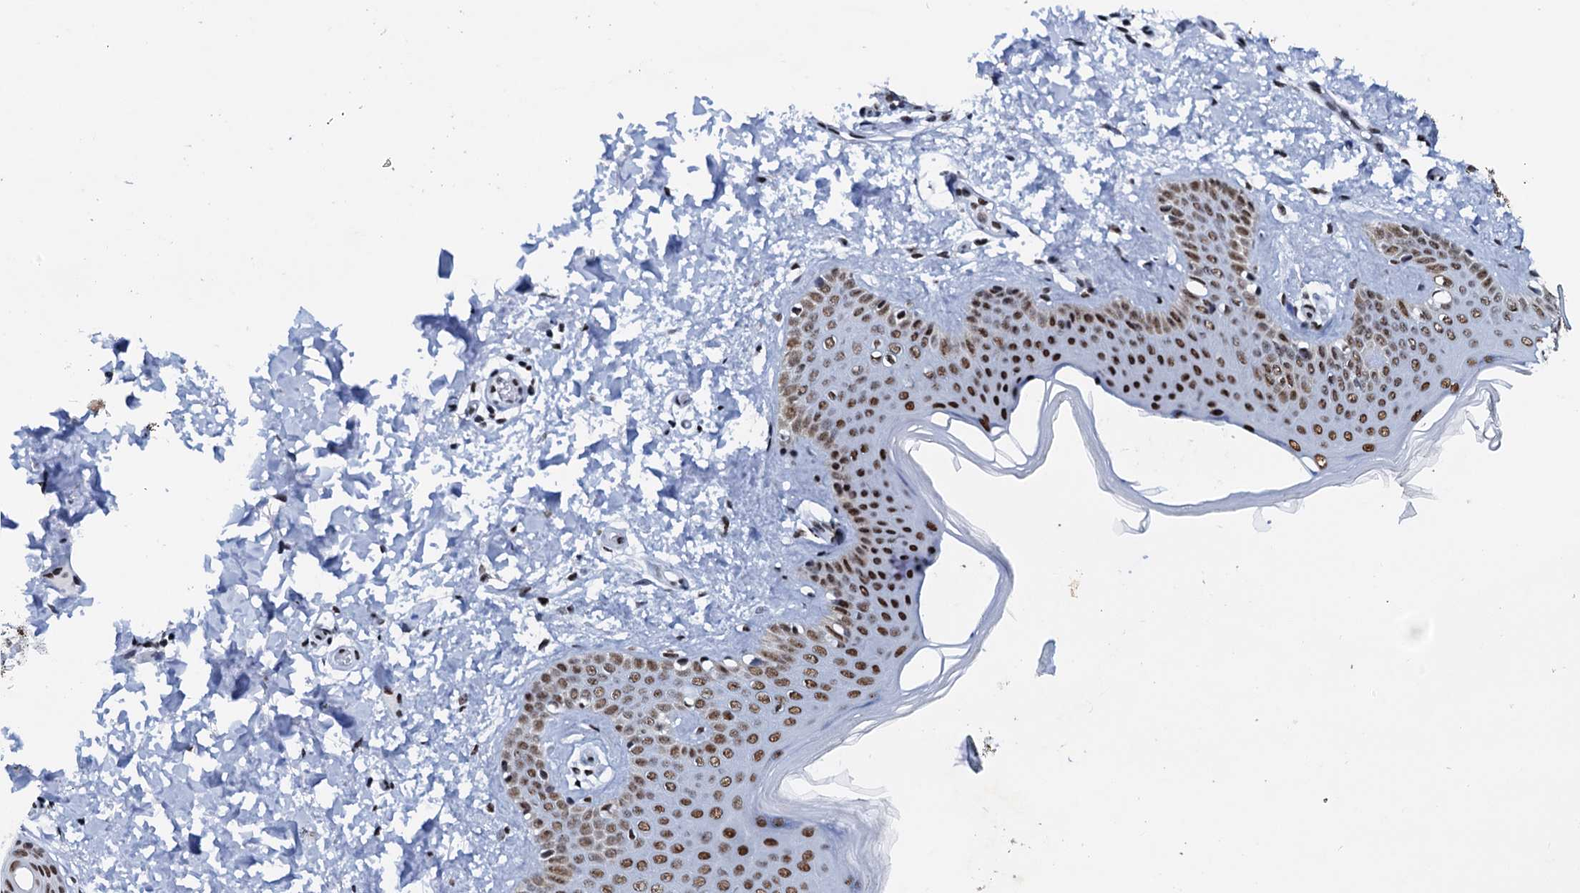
{"staining": {"intensity": "strong", "quantity": ">75%", "location": "nuclear"}, "tissue": "skin", "cell_type": "Fibroblasts", "image_type": "normal", "snomed": [{"axis": "morphology", "description": "Normal tissue, NOS"}, {"axis": "topography", "description": "Skin"}], "caption": "The immunohistochemical stain shows strong nuclear staining in fibroblasts of benign skin.", "gene": "SLTM", "patient": {"sex": "male", "age": 36}}